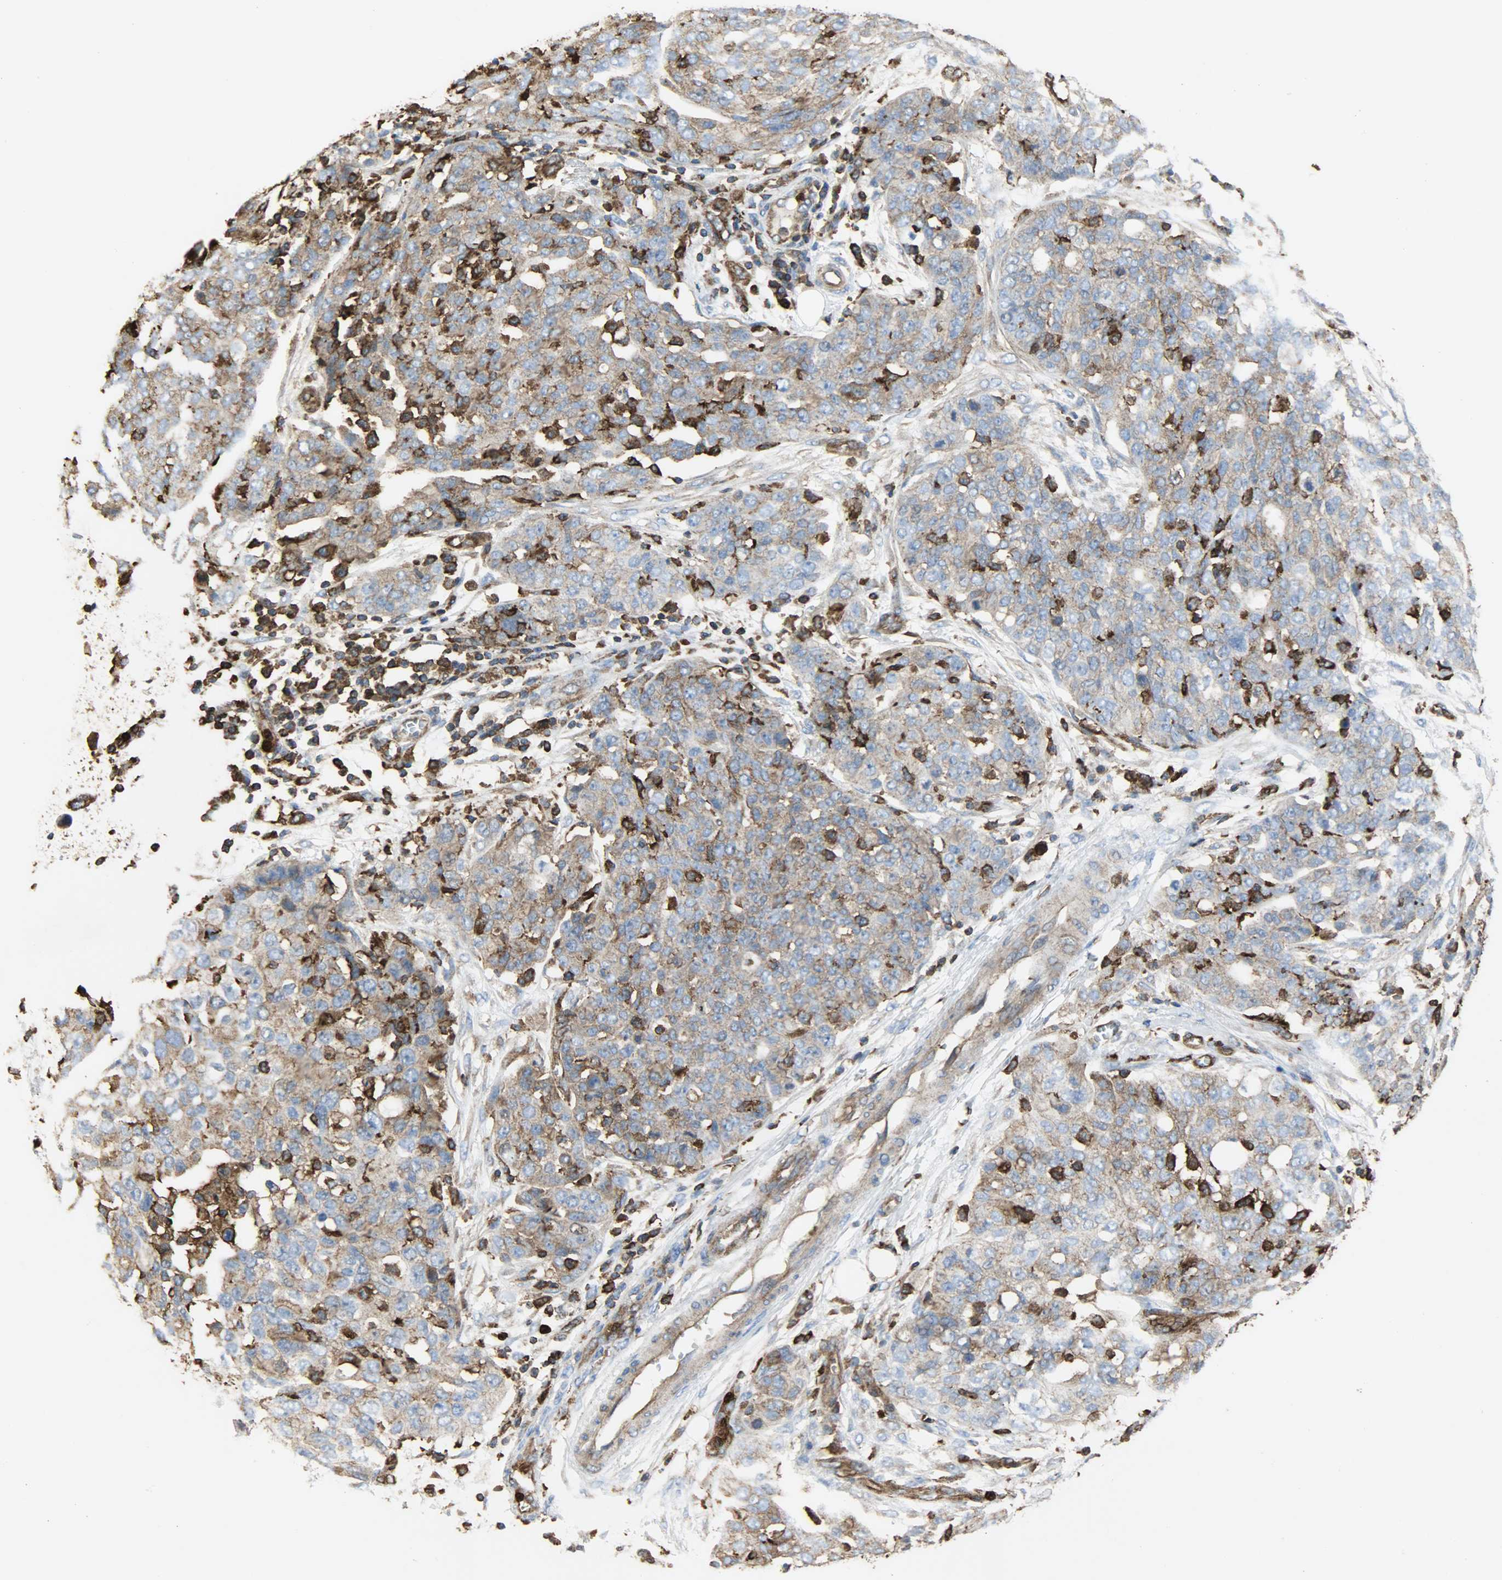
{"staining": {"intensity": "moderate", "quantity": ">75%", "location": "cytoplasmic/membranous"}, "tissue": "ovarian cancer", "cell_type": "Tumor cells", "image_type": "cancer", "snomed": [{"axis": "morphology", "description": "Cystadenocarcinoma, serous, NOS"}, {"axis": "topography", "description": "Soft tissue"}, {"axis": "topography", "description": "Ovary"}], "caption": "The micrograph exhibits immunohistochemical staining of ovarian cancer. There is moderate cytoplasmic/membranous positivity is identified in about >75% of tumor cells.", "gene": "VASP", "patient": {"sex": "female", "age": 57}}